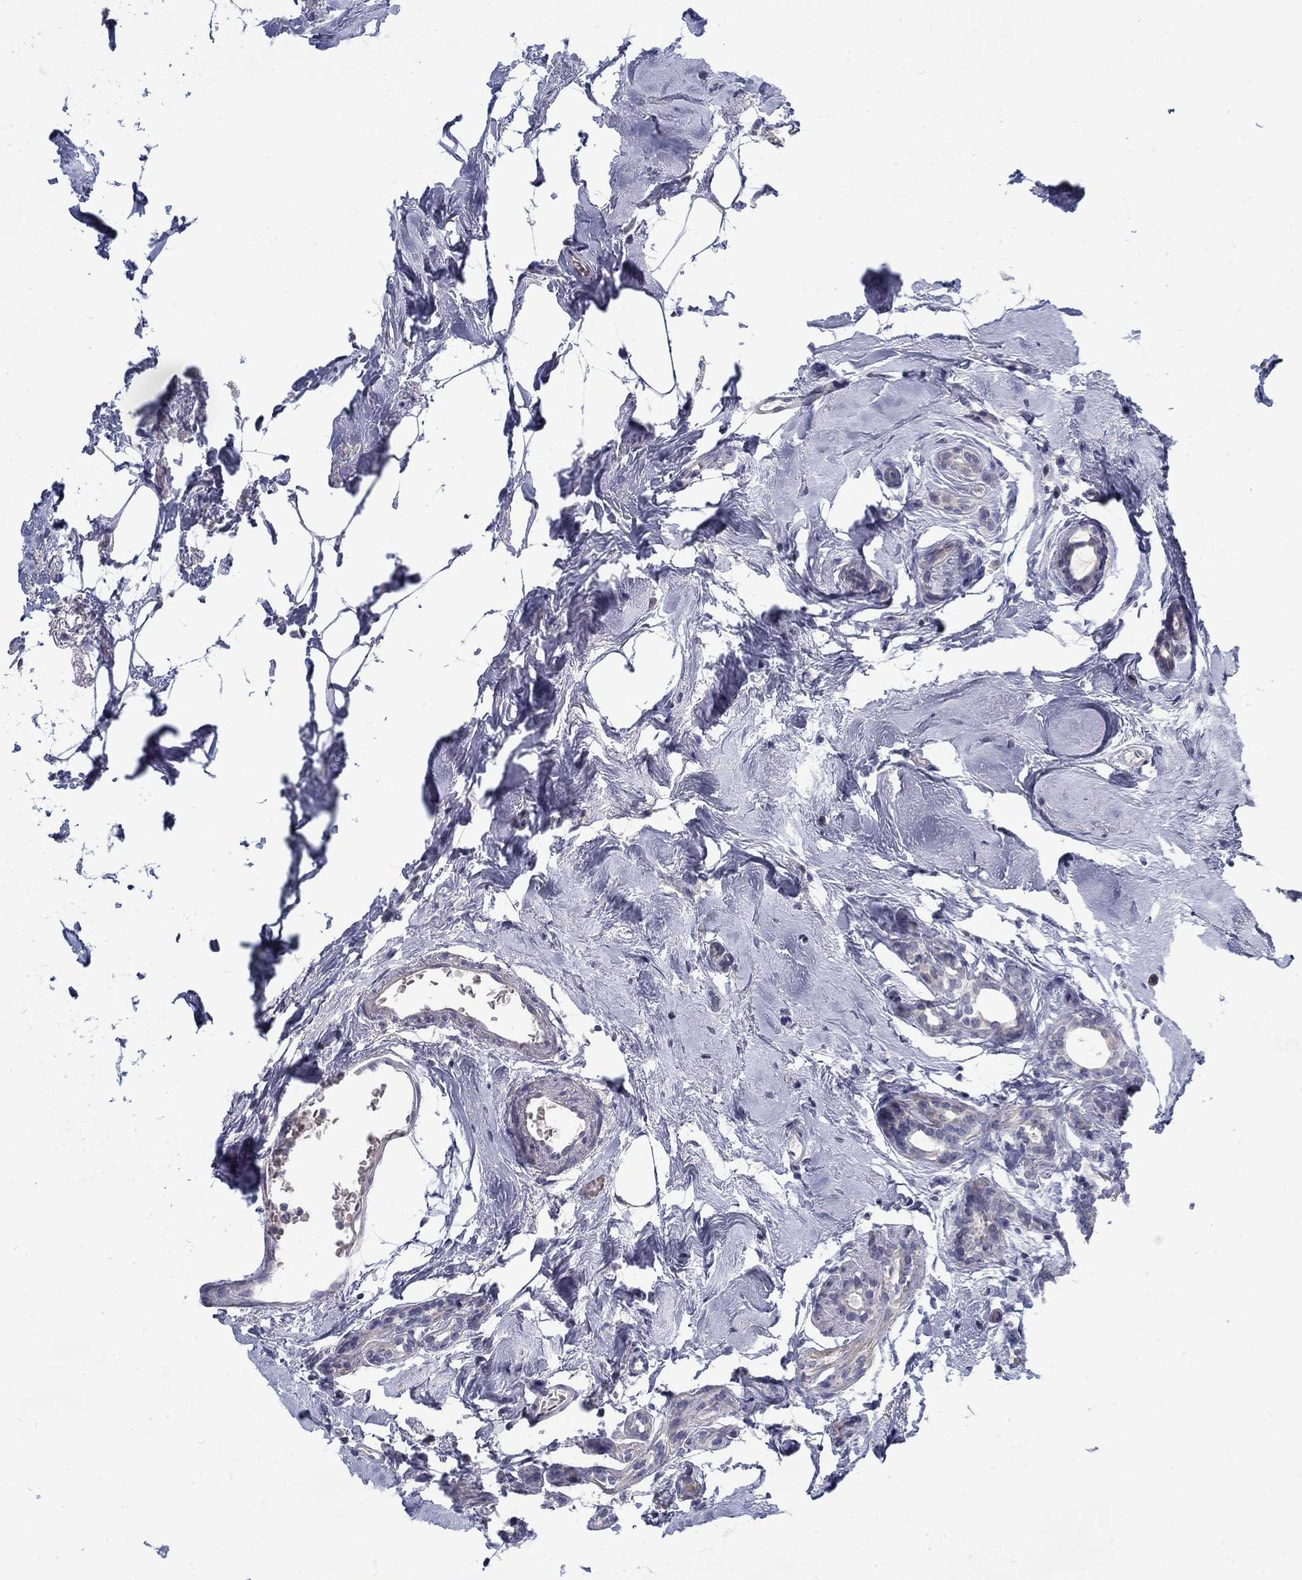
{"staining": {"intensity": "negative", "quantity": "none", "location": "none"}, "tissue": "breast cancer", "cell_type": "Tumor cells", "image_type": "cancer", "snomed": [{"axis": "morphology", "description": "Duct carcinoma"}, {"axis": "topography", "description": "Breast"}], "caption": "Tumor cells are negative for brown protein staining in breast intraductal carcinoma.", "gene": "ABCA4", "patient": {"sex": "female", "age": 83}}